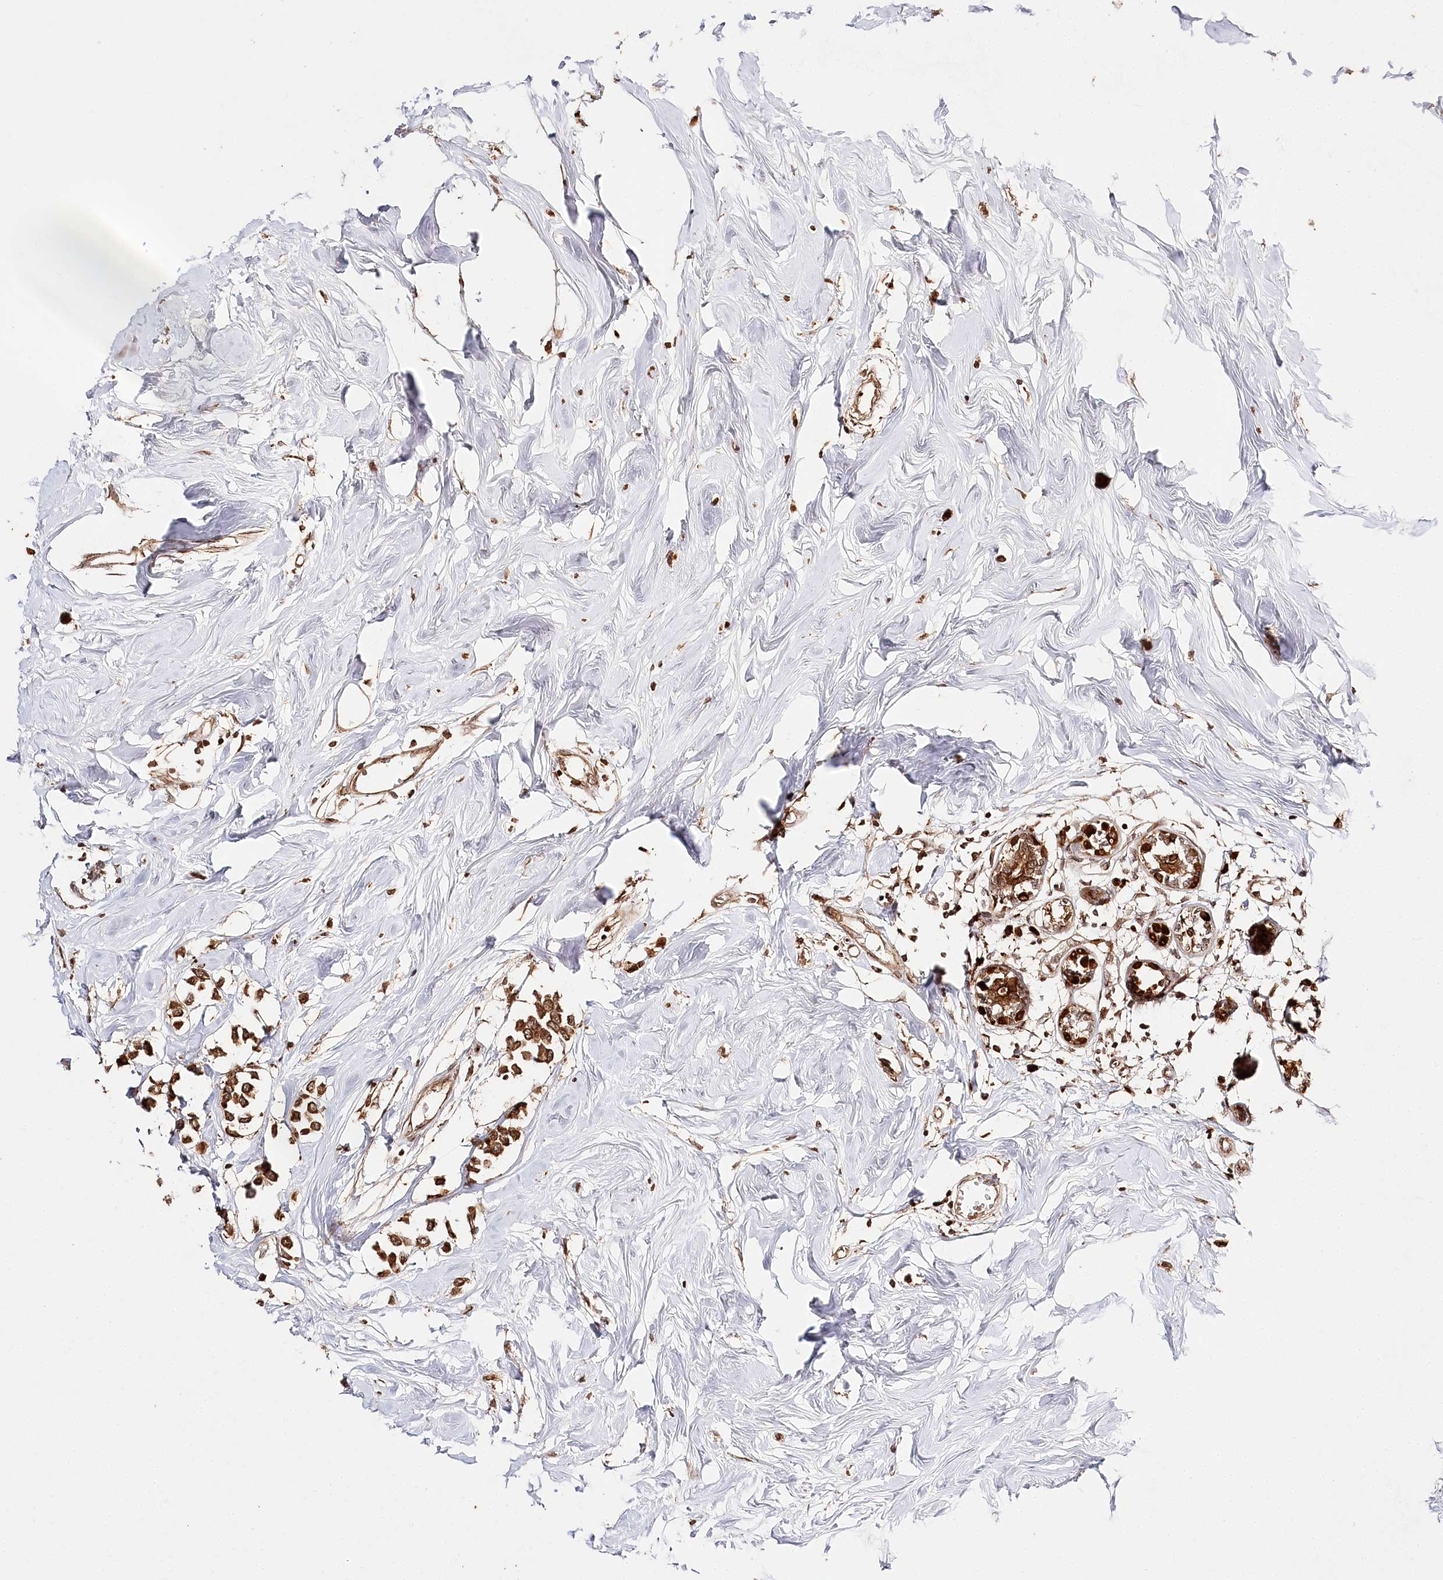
{"staining": {"intensity": "strong", "quantity": ">75%", "location": "cytoplasmic/membranous,nuclear"}, "tissue": "breast cancer", "cell_type": "Tumor cells", "image_type": "cancer", "snomed": [{"axis": "morphology", "description": "Lobular carcinoma"}, {"axis": "topography", "description": "Breast"}], "caption": "DAB immunohistochemical staining of human breast cancer (lobular carcinoma) displays strong cytoplasmic/membranous and nuclear protein staining in about >75% of tumor cells.", "gene": "ULK2", "patient": {"sex": "female", "age": 51}}